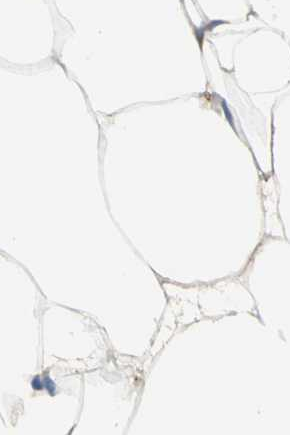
{"staining": {"intensity": "moderate", "quantity": ">75%", "location": "cytoplasmic/membranous"}, "tissue": "adipose tissue", "cell_type": "Adipocytes", "image_type": "normal", "snomed": [{"axis": "morphology", "description": "Normal tissue, NOS"}, {"axis": "topography", "description": "Breast"}, {"axis": "topography", "description": "Adipose tissue"}], "caption": "Adipose tissue stained with DAB immunohistochemistry exhibits medium levels of moderate cytoplasmic/membranous positivity in about >75% of adipocytes.", "gene": "ME2", "patient": {"sex": "female", "age": 25}}